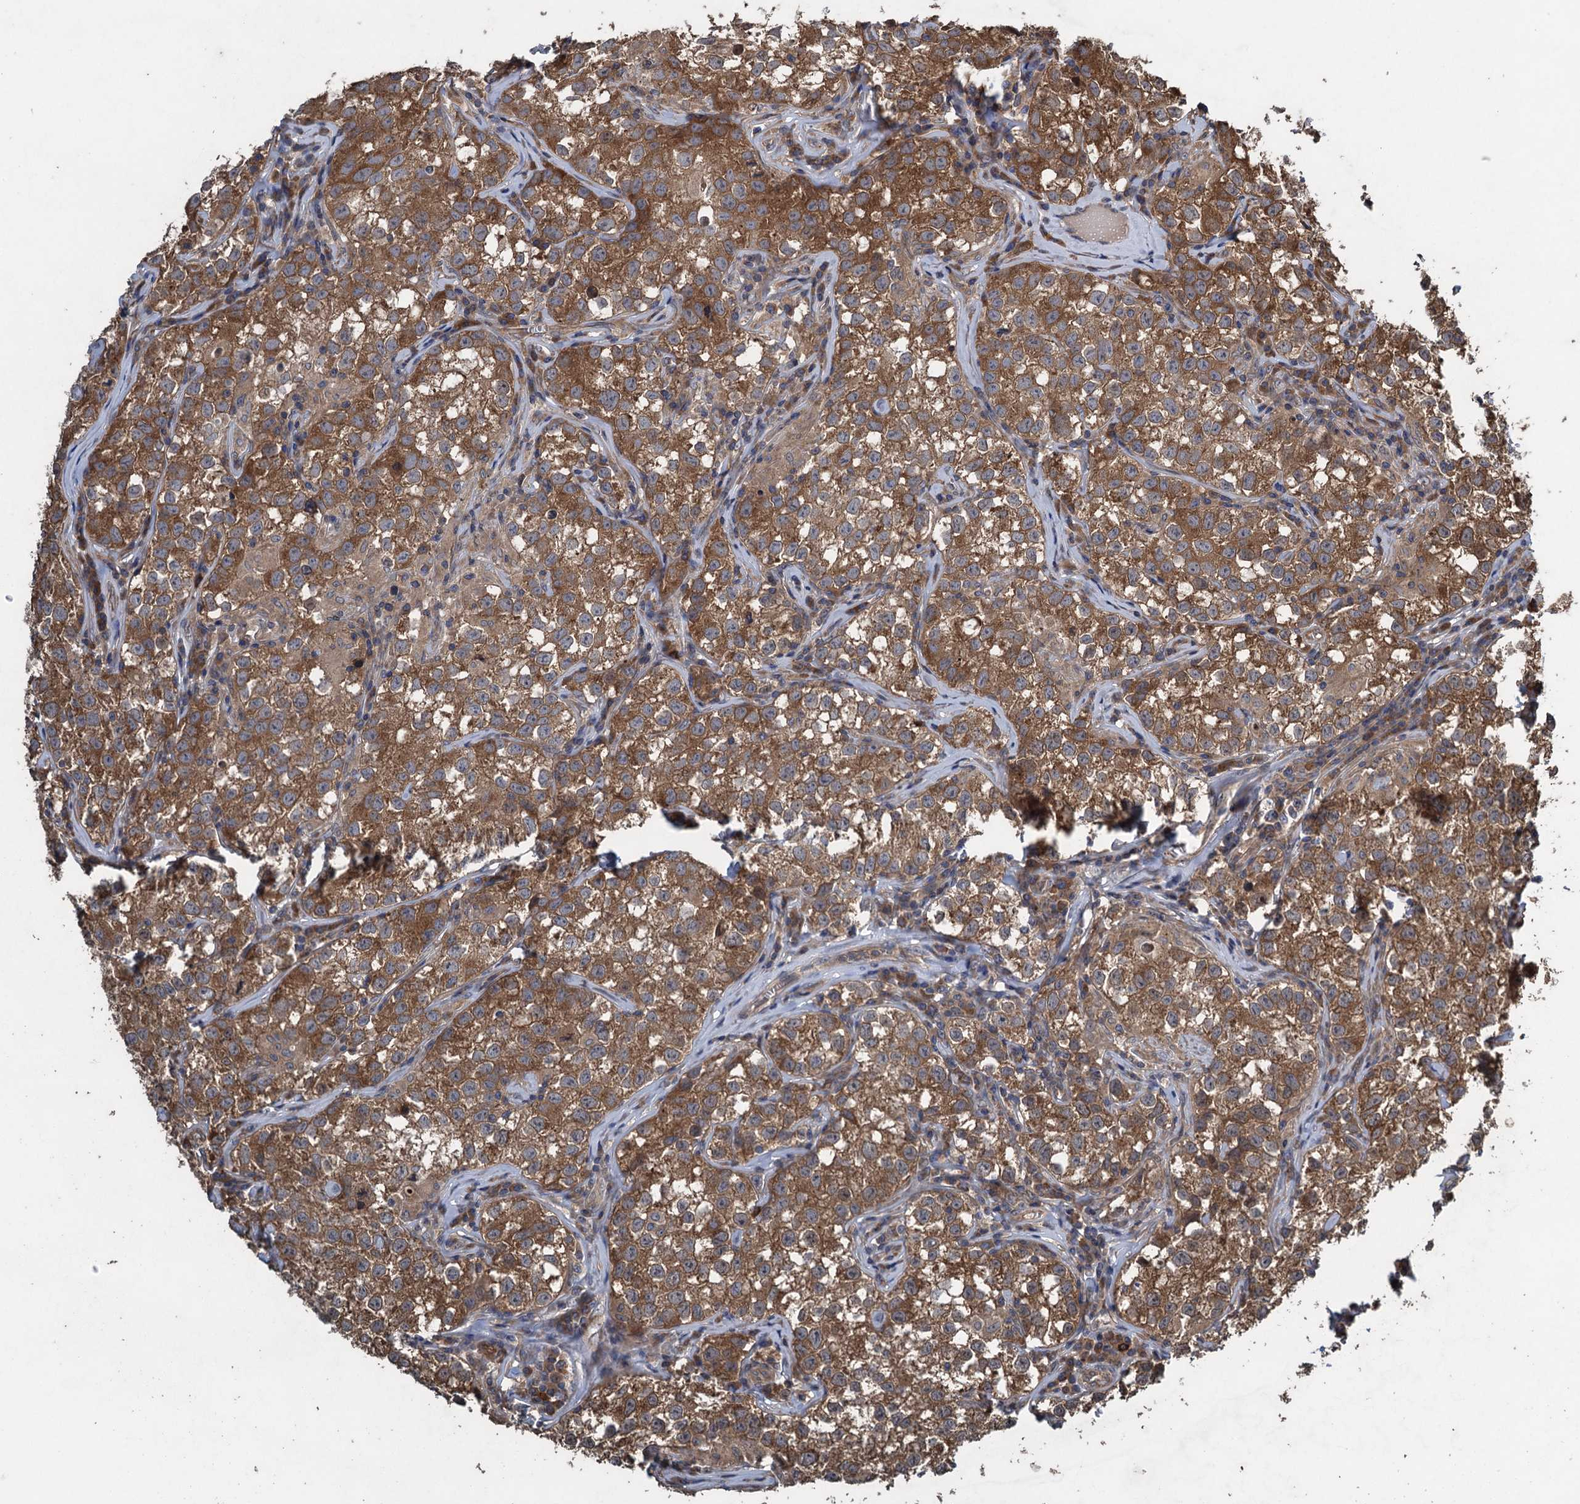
{"staining": {"intensity": "moderate", "quantity": ">75%", "location": "cytoplasmic/membranous"}, "tissue": "testis cancer", "cell_type": "Tumor cells", "image_type": "cancer", "snomed": [{"axis": "morphology", "description": "Seminoma, NOS"}, {"axis": "morphology", "description": "Carcinoma, Embryonal, NOS"}, {"axis": "topography", "description": "Testis"}], "caption": "This histopathology image demonstrates IHC staining of human testis seminoma, with medium moderate cytoplasmic/membranous positivity in approximately >75% of tumor cells.", "gene": "CNTN5", "patient": {"sex": "male", "age": 43}}